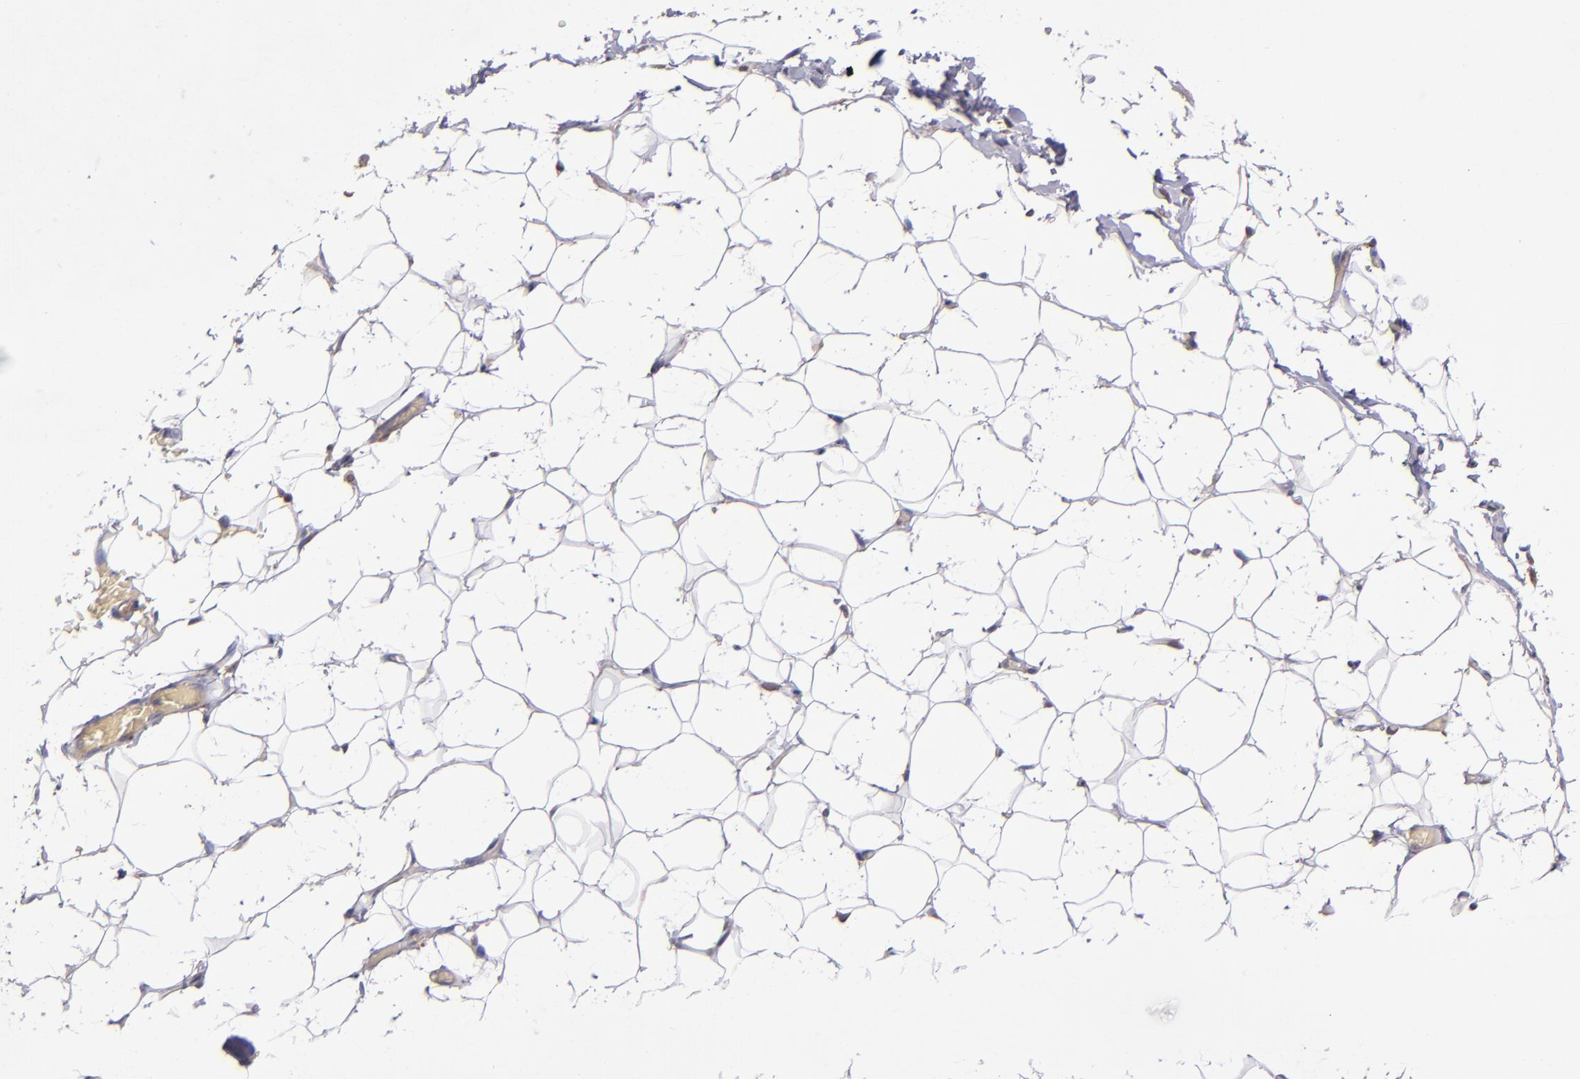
{"staining": {"intensity": "negative", "quantity": "none", "location": "none"}, "tissue": "adipose tissue", "cell_type": "Adipocytes", "image_type": "normal", "snomed": [{"axis": "morphology", "description": "Normal tissue, NOS"}, {"axis": "topography", "description": "Soft tissue"}], "caption": "Adipocytes show no significant protein positivity in benign adipose tissue. (DAB IHC visualized using brightfield microscopy, high magnification).", "gene": "EIF4ENIF1", "patient": {"sex": "male", "age": 26}}